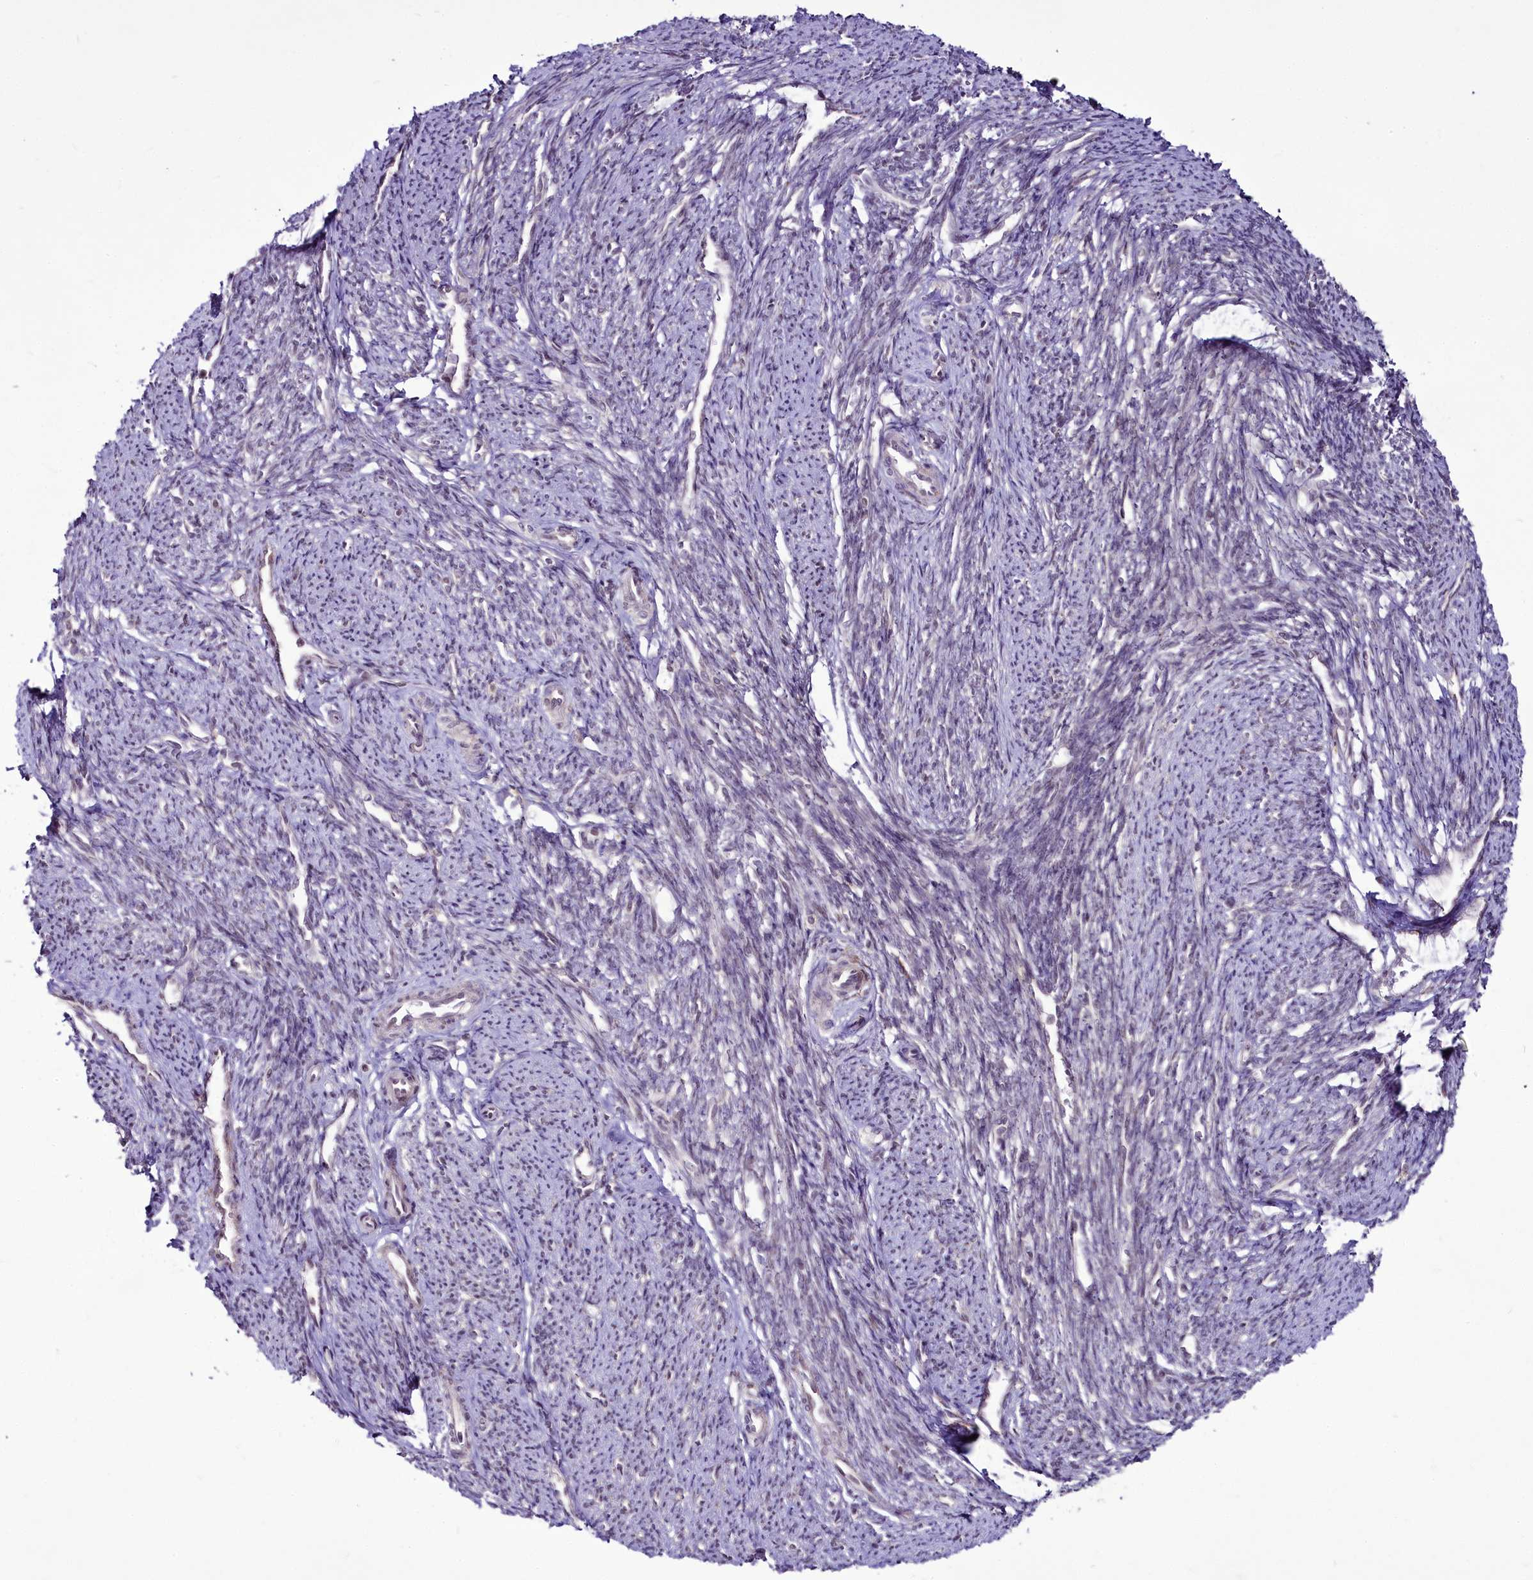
{"staining": {"intensity": "moderate", "quantity": "25%-75%", "location": "cytoplasmic/membranous"}, "tissue": "smooth muscle", "cell_type": "Smooth muscle cells", "image_type": "normal", "snomed": [{"axis": "morphology", "description": "Normal tissue, NOS"}, {"axis": "topography", "description": "Smooth muscle"}, {"axis": "topography", "description": "Uterus"}], "caption": "Immunohistochemical staining of unremarkable human smooth muscle exhibits 25%-75% levels of moderate cytoplasmic/membranous protein expression in about 25%-75% of smooth muscle cells. (DAB (3,3'-diaminobenzidine) IHC with brightfield microscopy, high magnification).", "gene": "RSBN1", "patient": {"sex": "female", "age": 59}}